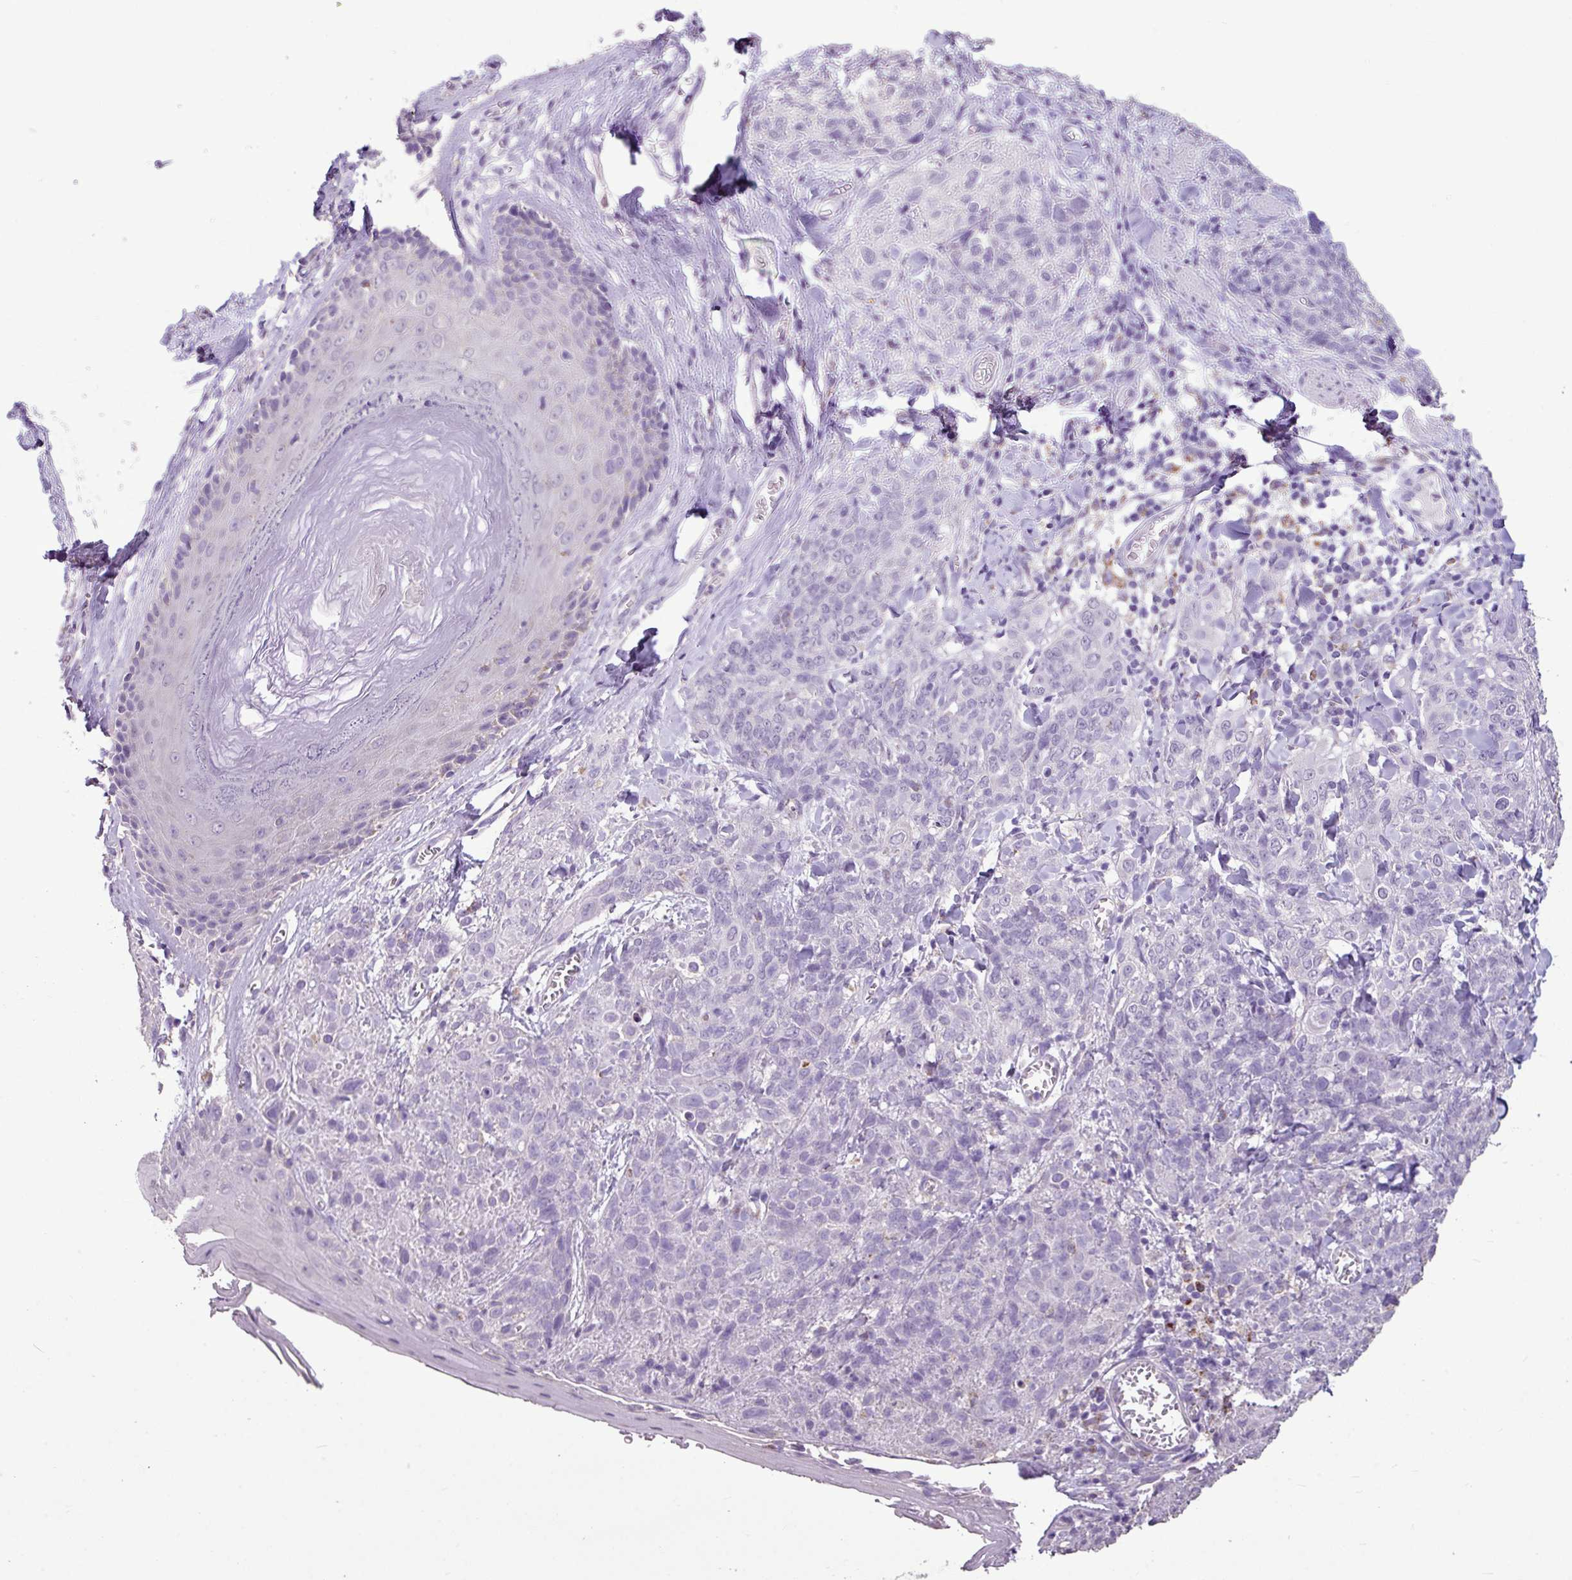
{"staining": {"intensity": "negative", "quantity": "none", "location": "none"}, "tissue": "skin cancer", "cell_type": "Tumor cells", "image_type": "cancer", "snomed": [{"axis": "morphology", "description": "Squamous cell carcinoma, NOS"}, {"axis": "topography", "description": "Skin"}, {"axis": "topography", "description": "Vulva"}], "caption": "This is a histopathology image of immunohistochemistry (IHC) staining of skin squamous cell carcinoma, which shows no expression in tumor cells. (DAB (3,3'-diaminobenzidine) IHC with hematoxylin counter stain).", "gene": "ALDH2", "patient": {"sex": "female", "age": 85}}